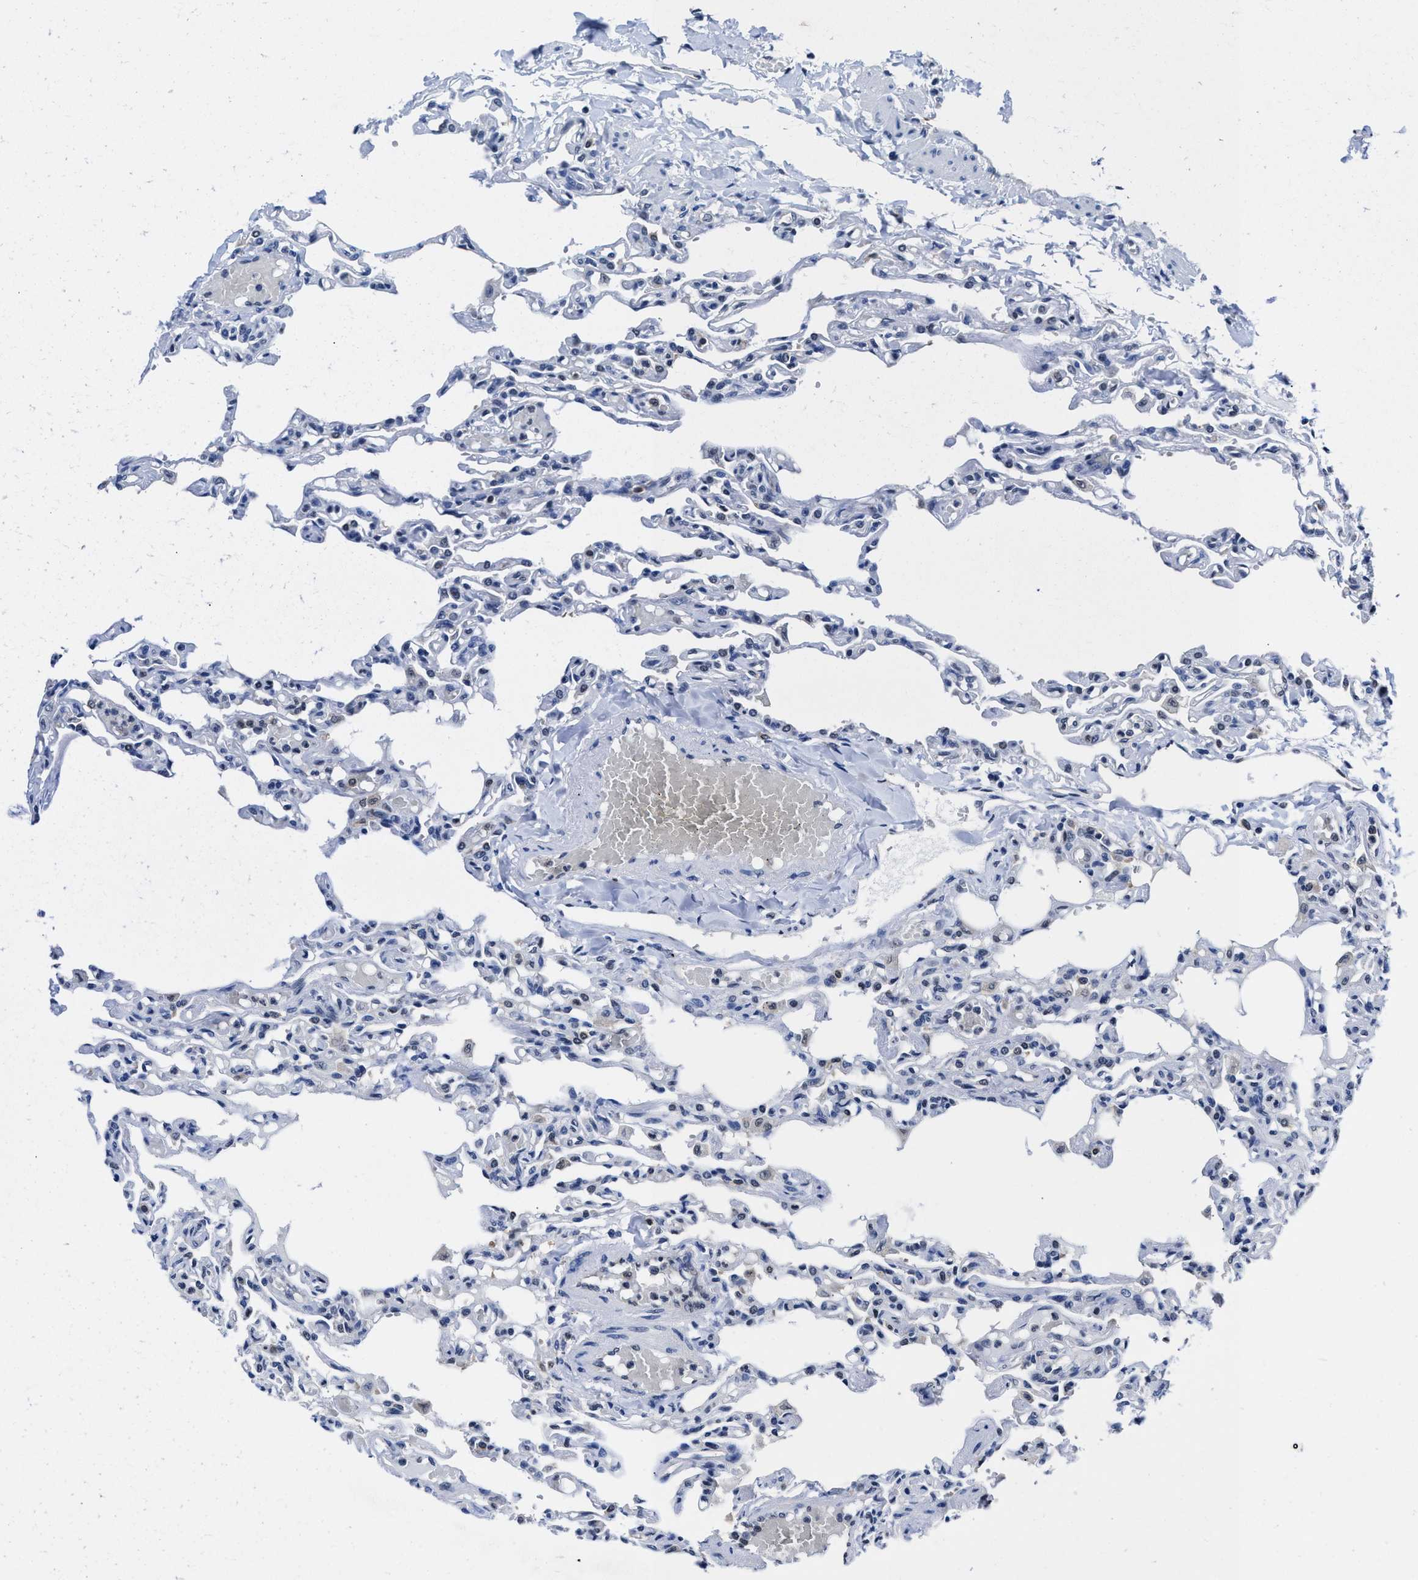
{"staining": {"intensity": "moderate", "quantity": "<25%", "location": "nuclear"}, "tissue": "lung", "cell_type": "Alveolar cells", "image_type": "normal", "snomed": [{"axis": "morphology", "description": "Normal tissue, NOS"}, {"axis": "topography", "description": "Lung"}], "caption": "Moderate nuclear expression for a protein is seen in approximately <25% of alveolar cells of benign lung using immunohistochemistry (IHC).", "gene": "ACLY", "patient": {"sex": "male", "age": 21}}